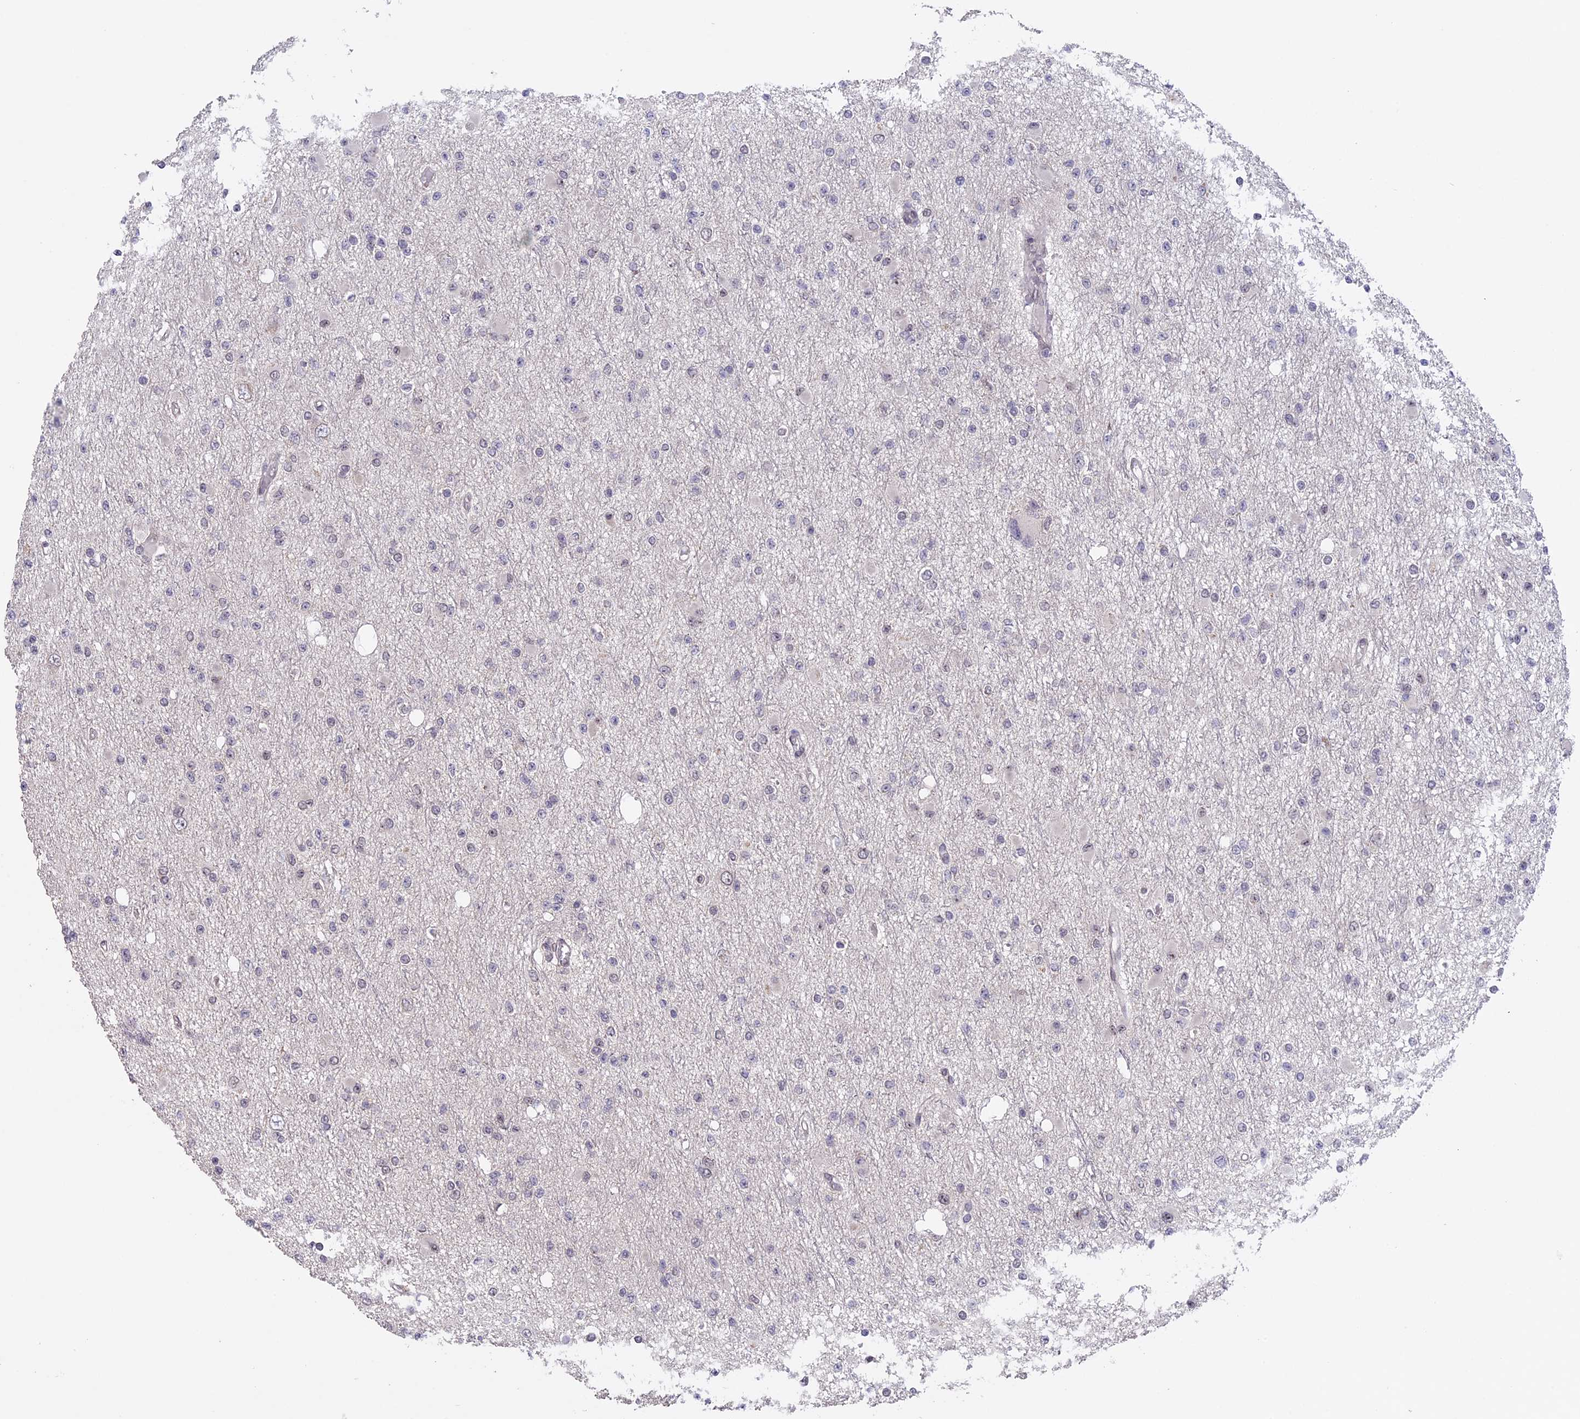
{"staining": {"intensity": "negative", "quantity": "none", "location": "none"}, "tissue": "glioma", "cell_type": "Tumor cells", "image_type": "cancer", "snomed": [{"axis": "morphology", "description": "Glioma, malignant, Low grade"}, {"axis": "topography", "description": "Brain"}], "caption": "Tumor cells are negative for brown protein staining in glioma. The staining was performed using DAB (3,3'-diaminobenzidine) to visualize the protein expression in brown, while the nuclei were stained in blue with hematoxylin (Magnification: 20x).", "gene": "RFC5", "patient": {"sex": "female", "age": 22}}